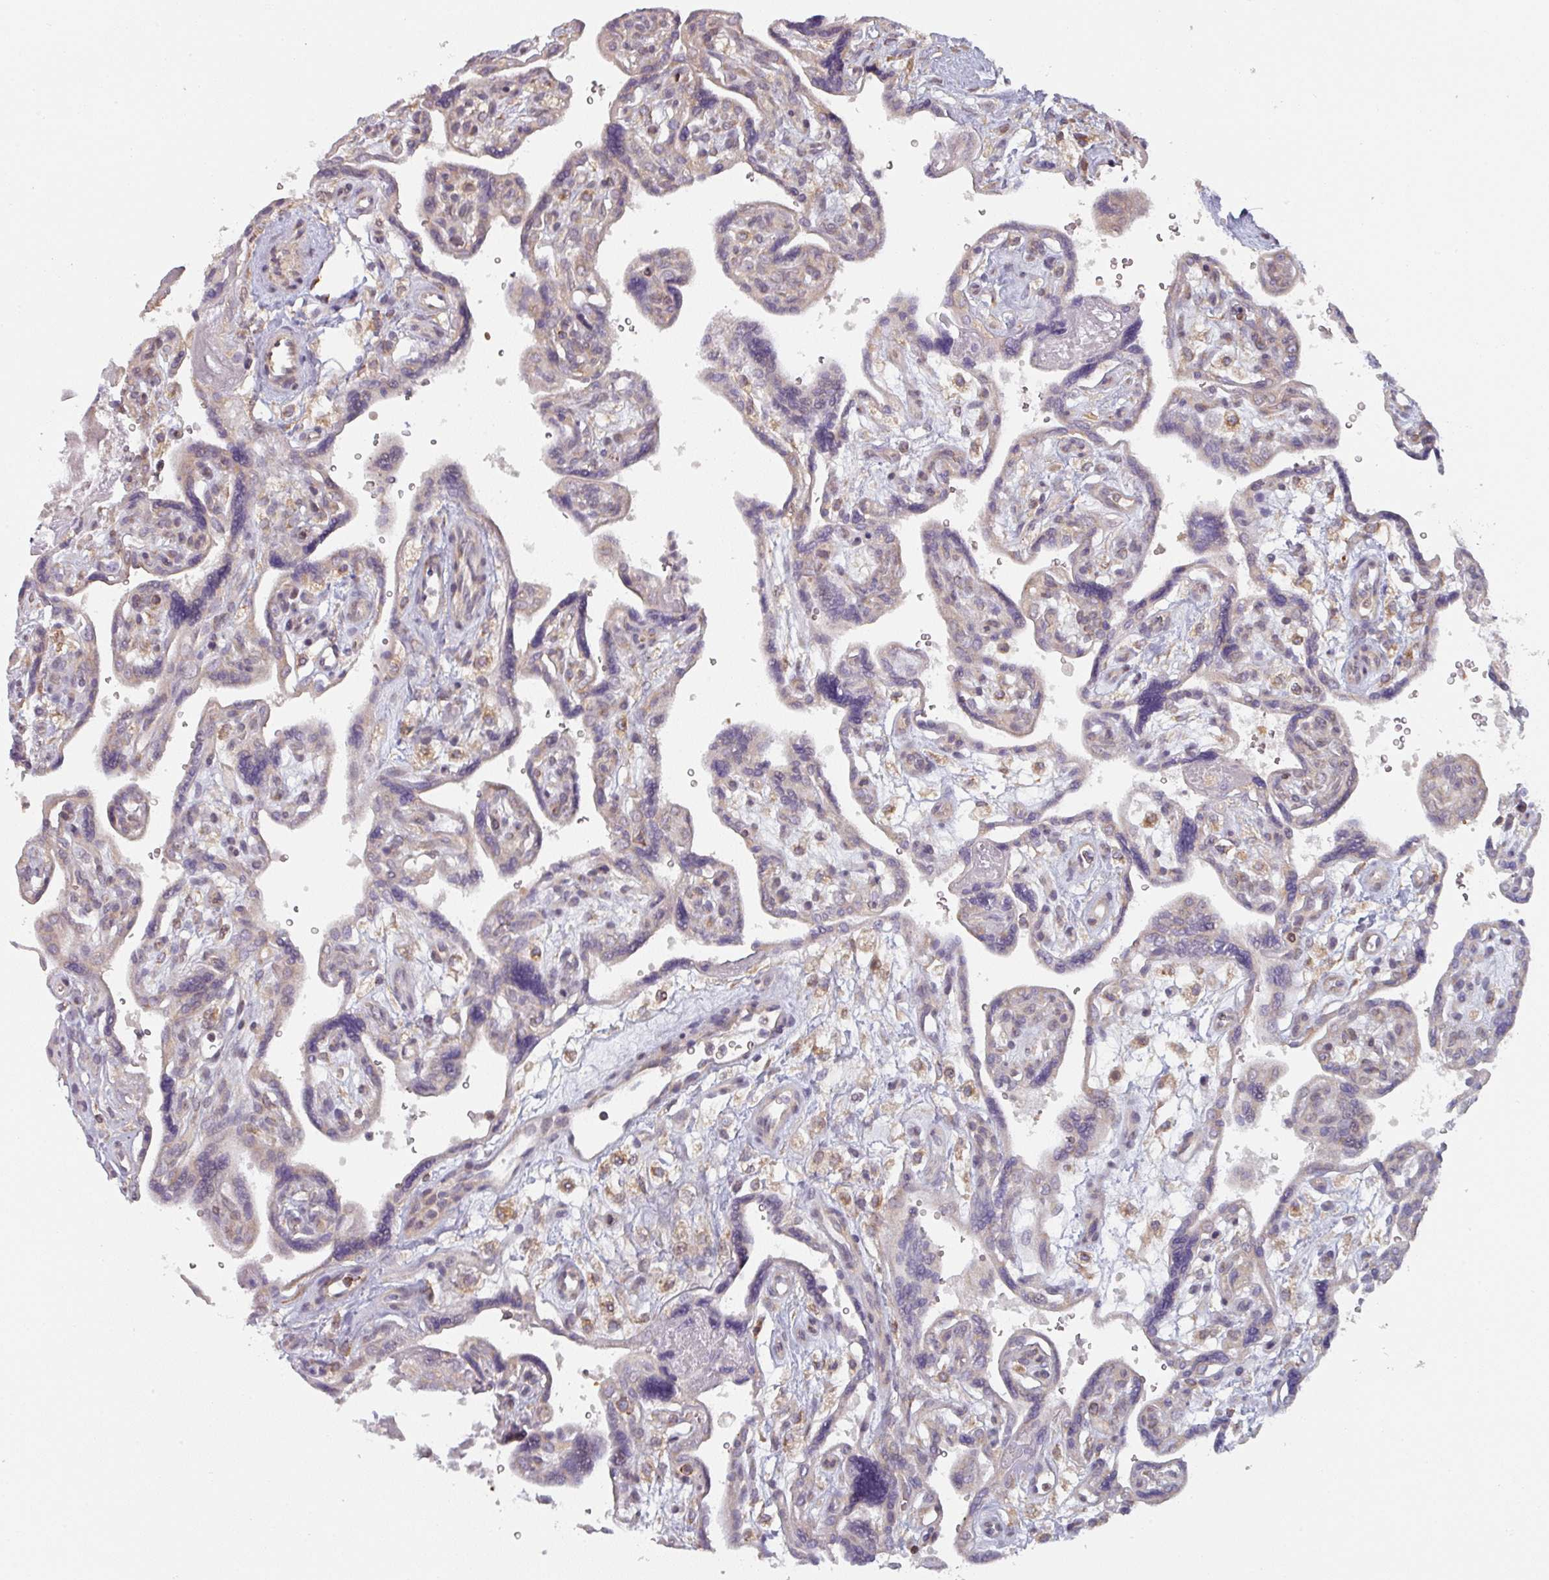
{"staining": {"intensity": "moderate", "quantity": ">75%", "location": "cytoplasmic/membranous"}, "tissue": "placenta", "cell_type": "Decidual cells", "image_type": "normal", "snomed": [{"axis": "morphology", "description": "Normal tissue, NOS"}, {"axis": "topography", "description": "Placenta"}], "caption": "Immunohistochemical staining of unremarkable human placenta displays >75% levels of moderate cytoplasmic/membranous protein staining in approximately >75% of decidual cells.", "gene": "TAPT1", "patient": {"sex": "female", "age": 39}}